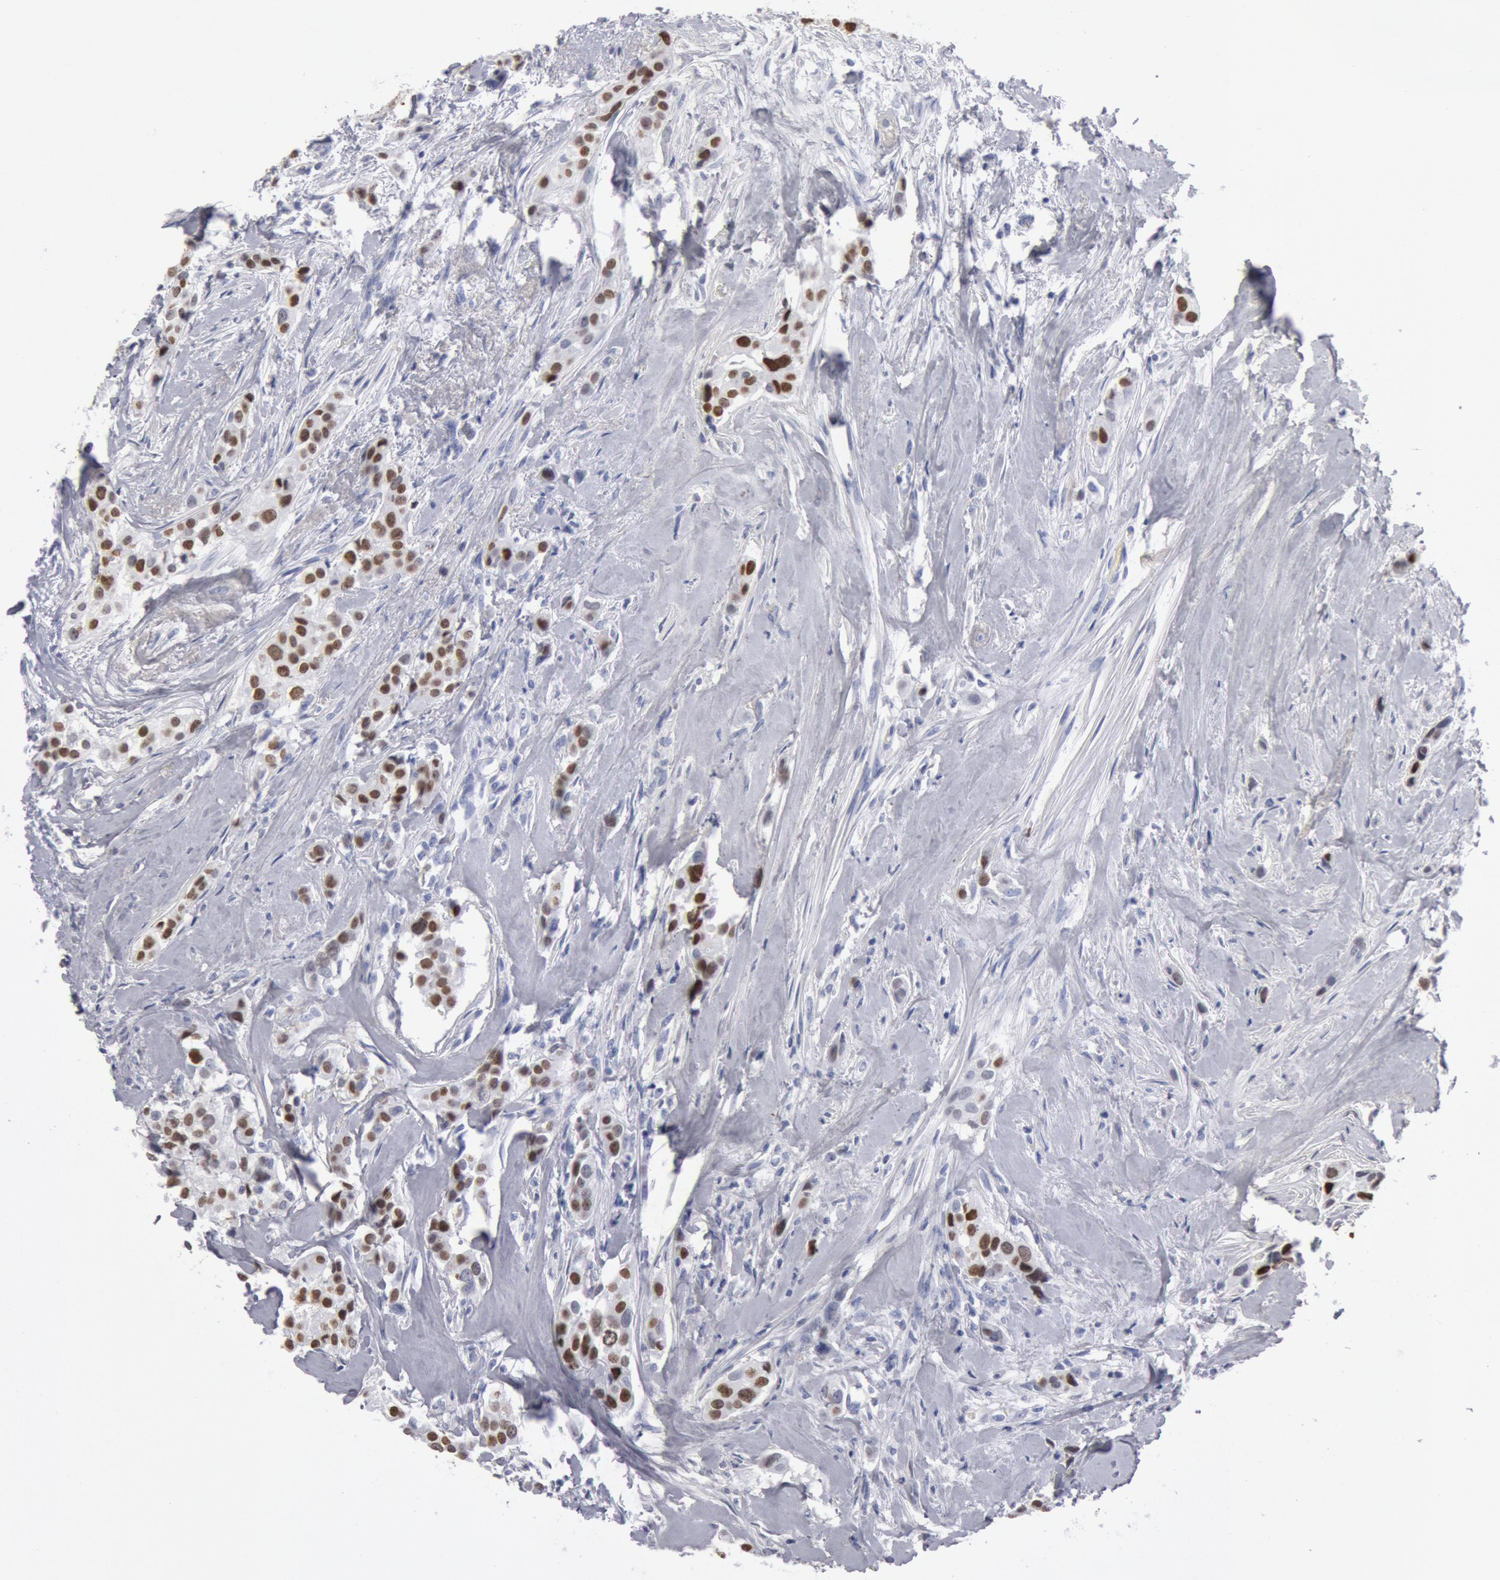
{"staining": {"intensity": "strong", "quantity": ">75%", "location": "nuclear"}, "tissue": "breast cancer", "cell_type": "Tumor cells", "image_type": "cancer", "snomed": [{"axis": "morphology", "description": "Duct carcinoma"}, {"axis": "topography", "description": "Breast"}], "caption": "Strong nuclear expression is seen in approximately >75% of tumor cells in breast cancer (infiltrating ductal carcinoma).", "gene": "FOXA2", "patient": {"sex": "female", "age": 45}}